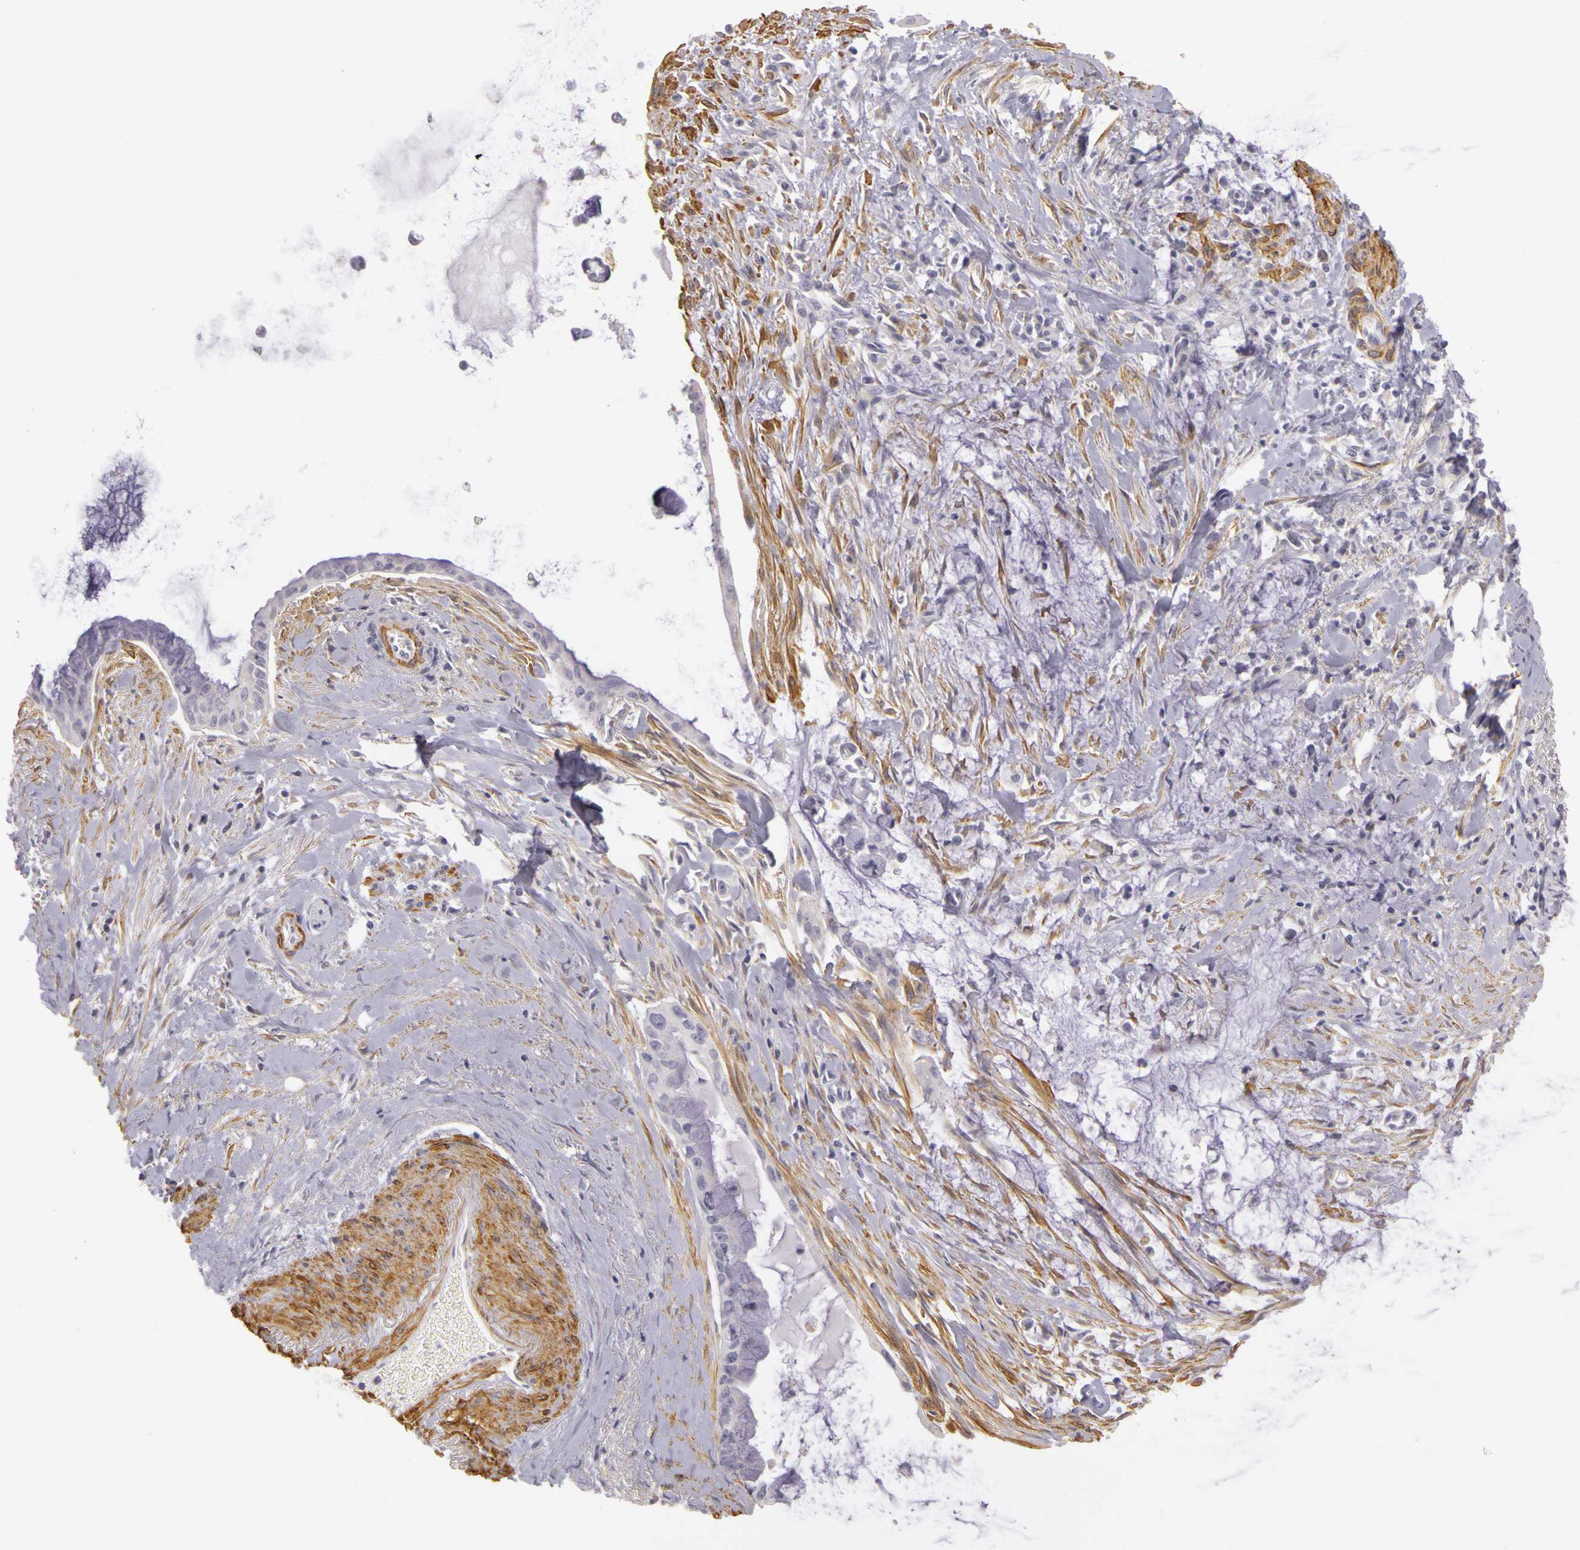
{"staining": {"intensity": "negative", "quantity": "none", "location": "none"}, "tissue": "pancreatic cancer", "cell_type": "Tumor cells", "image_type": "cancer", "snomed": [{"axis": "morphology", "description": "Adenocarcinoma, NOS"}, {"axis": "topography", "description": "Pancreas"}], "caption": "Tumor cells show no significant staining in pancreatic adenocarcinoma.", "gene": "CNTN2", "patient": {"sex": "male", "age": 59}}